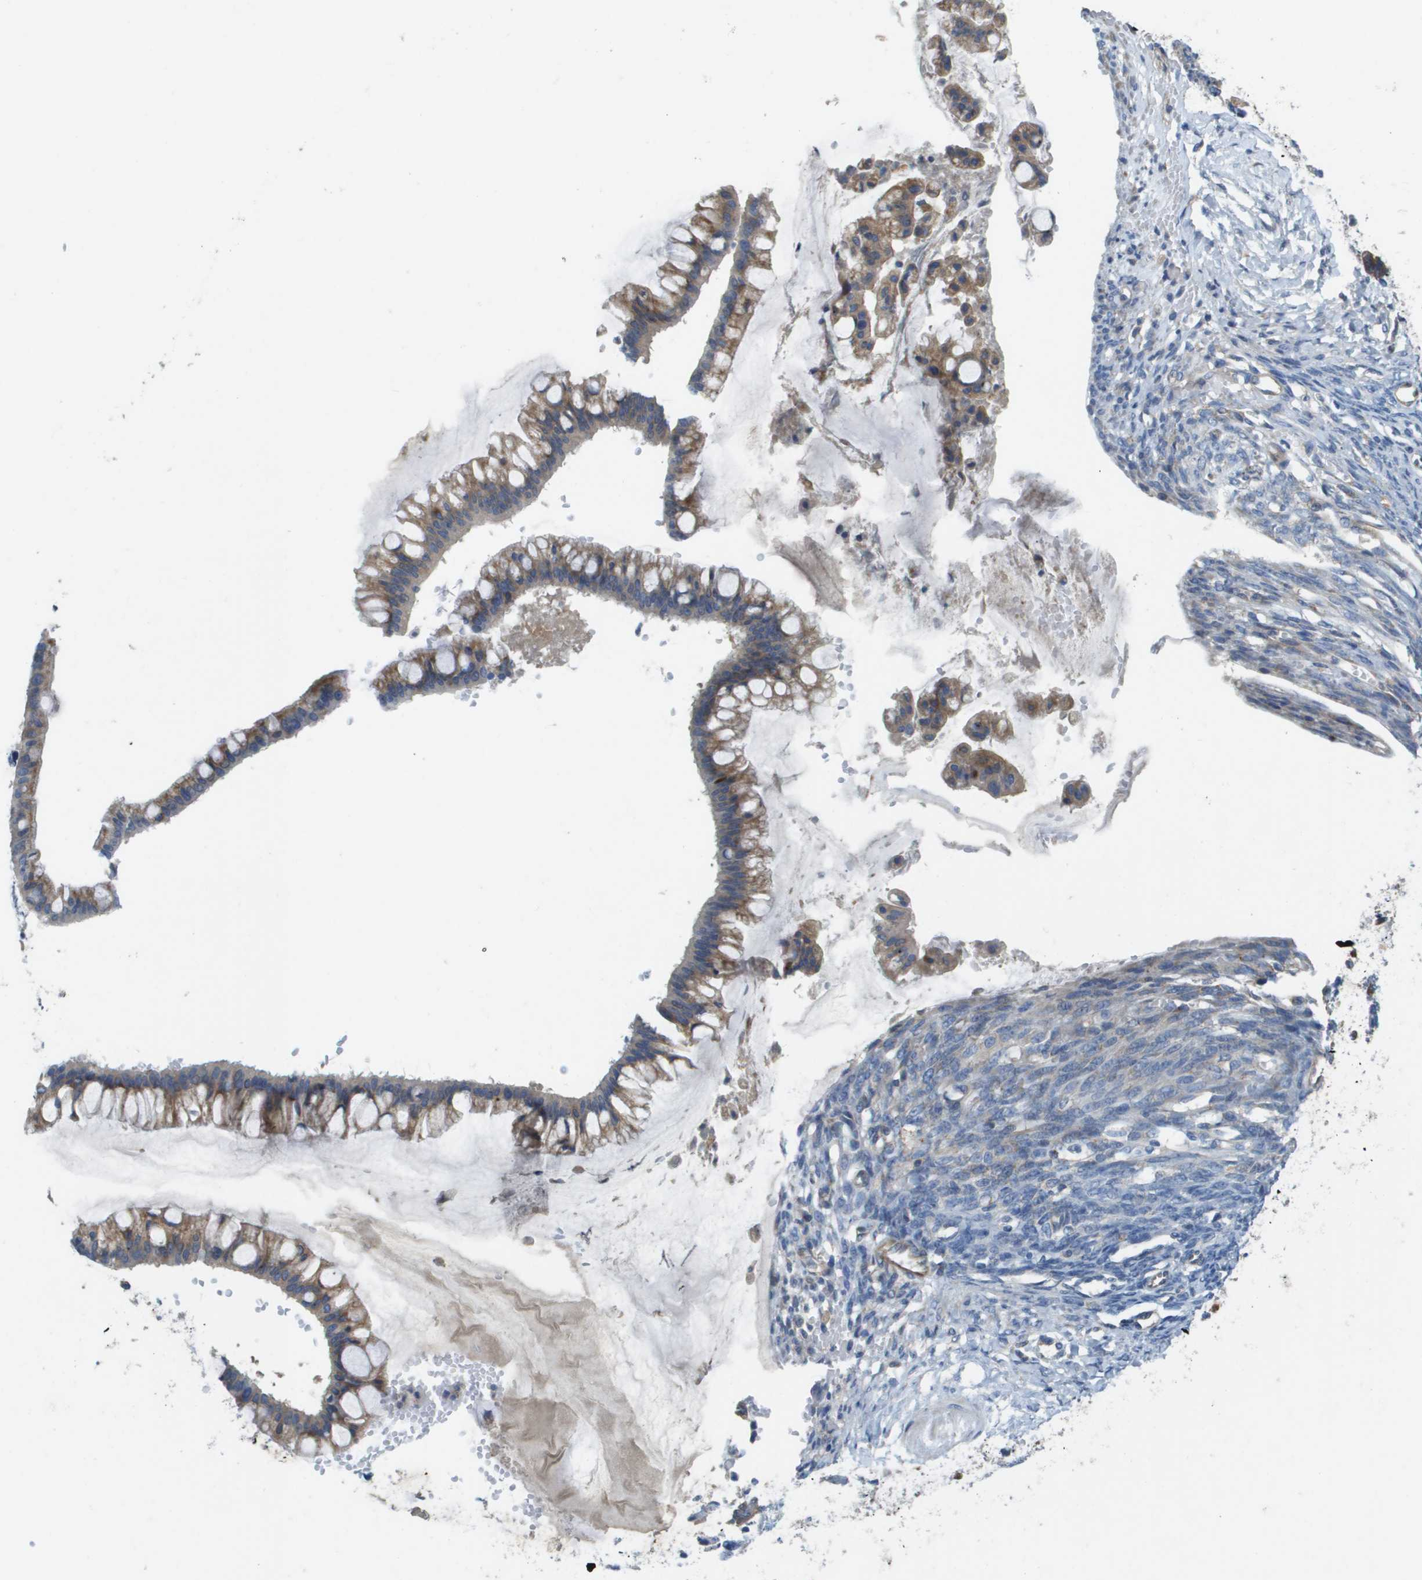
{"staining": {"intensity": "moderate", "quantity": ">75%", "location": "cytoplasmic/membranous"}, "tissue": "ovarian cancer", "cell_type": "Tumor cells", "image_type": "cancer", "snomed": [{"axis": "morphology", "description": "Cystadenocarcinoma, mucinous, NOS"}, {"axis": "topography", "description": "Ovary"}], "caption": "Moderate cytoplasmic/membranous expression is identified in approximately >75% of tumor cells in mucinous cystadenocarcinoma (ovarian).", "gene": "CASP10", "patient": {"sex": "female", "age": 73}}